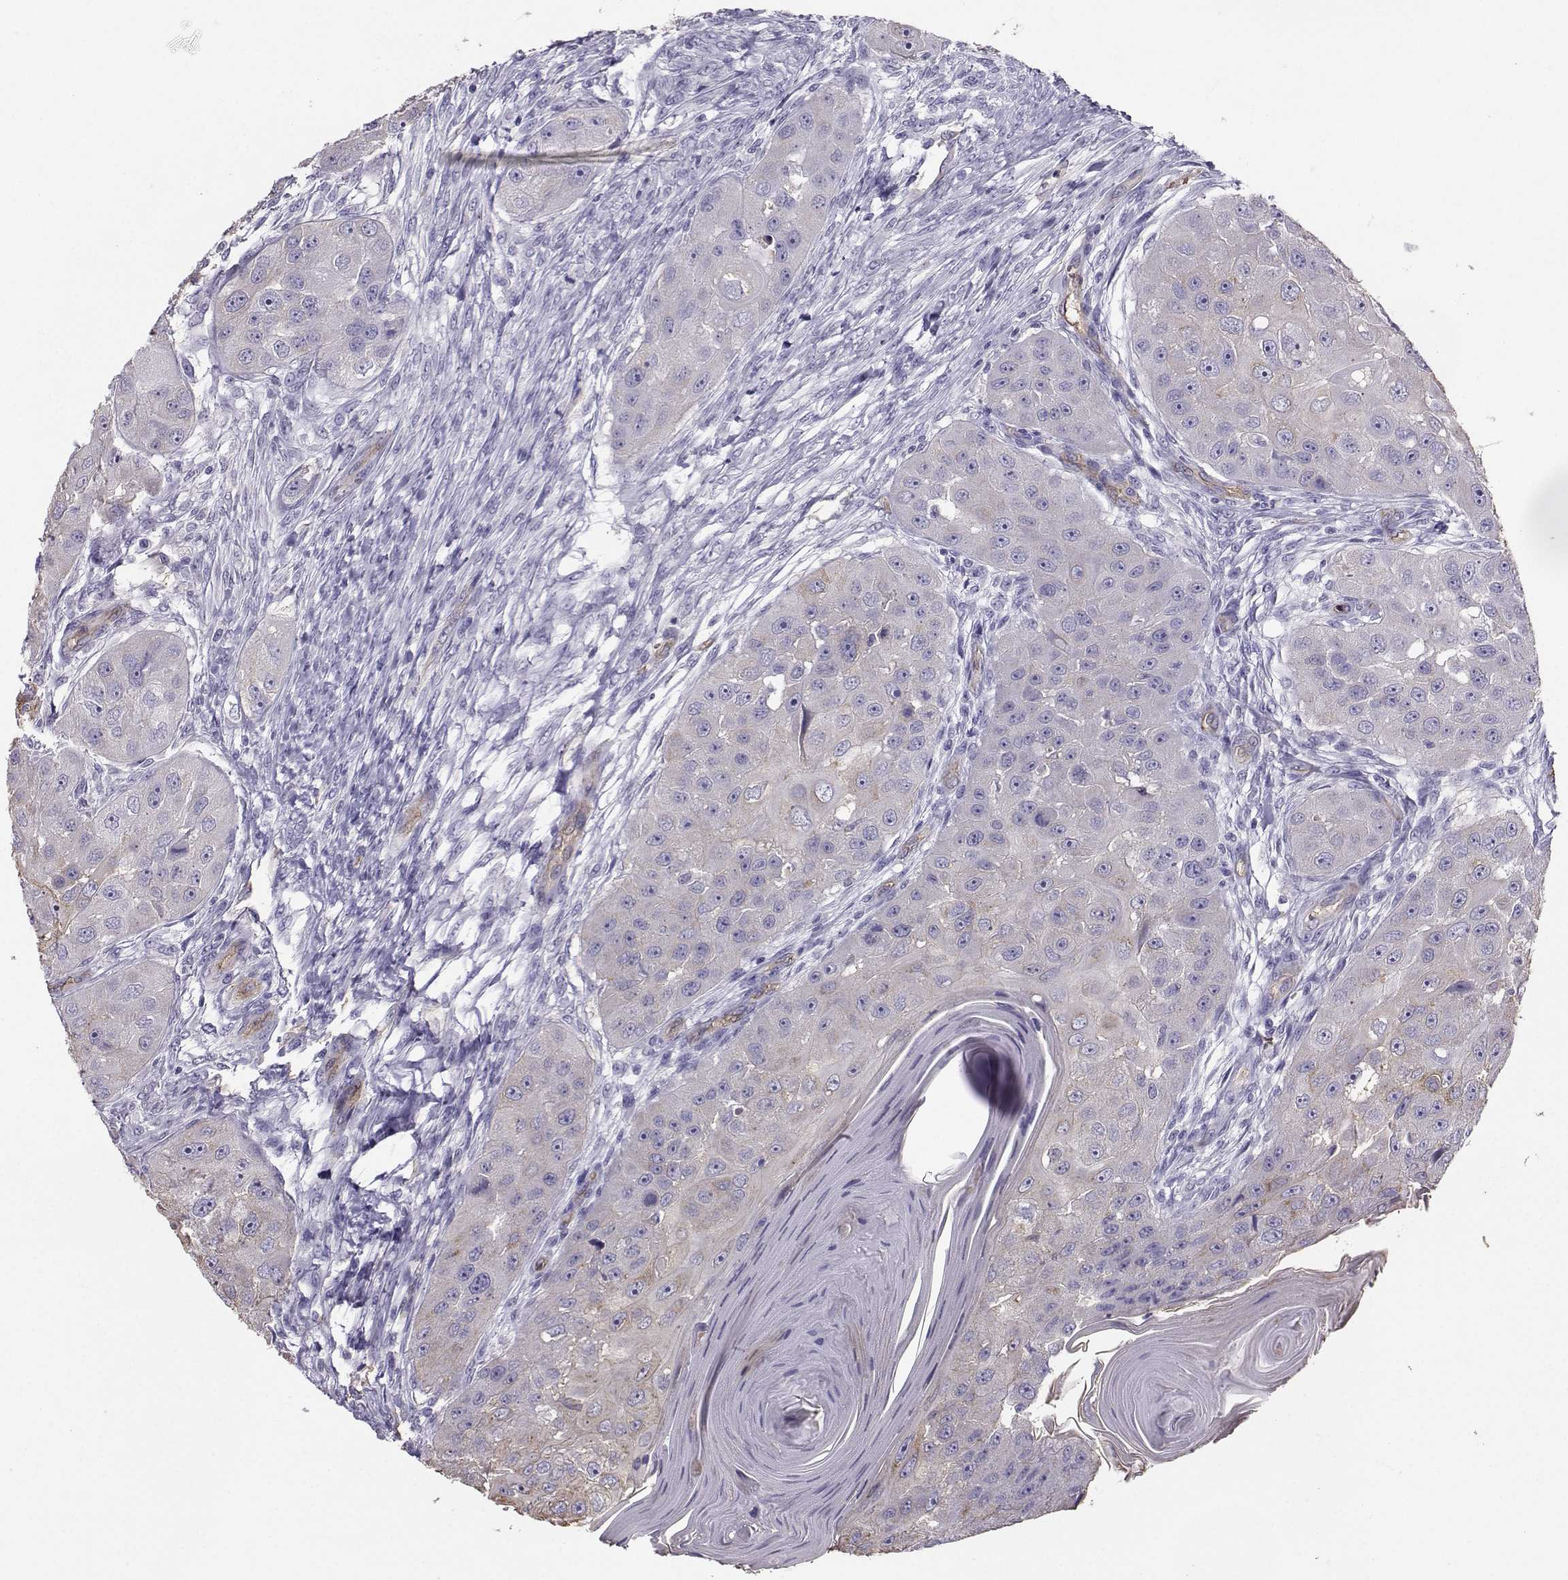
{"staining": {"intensity": "weak", "quantity": ">75%", "location": "cytoplasmic/membranous"}, "tissue": "head and neck cancer", "cell_type": "Tumor cells", "image_type": "cancer", "snomed": [{"axis": "morphology", "description": "Squamous cell carcinoma, NOS"}, {"axis": "topography", "description": "Head-Neck"}], "caption": "Immunohistochemical staining of human head and neck cancer shows low levels of weak cytoplasmic/membranous expression in about >75% of tumor cells.", "gene": "CLUL1", "patient": {"sex": "male", "age": 51}}